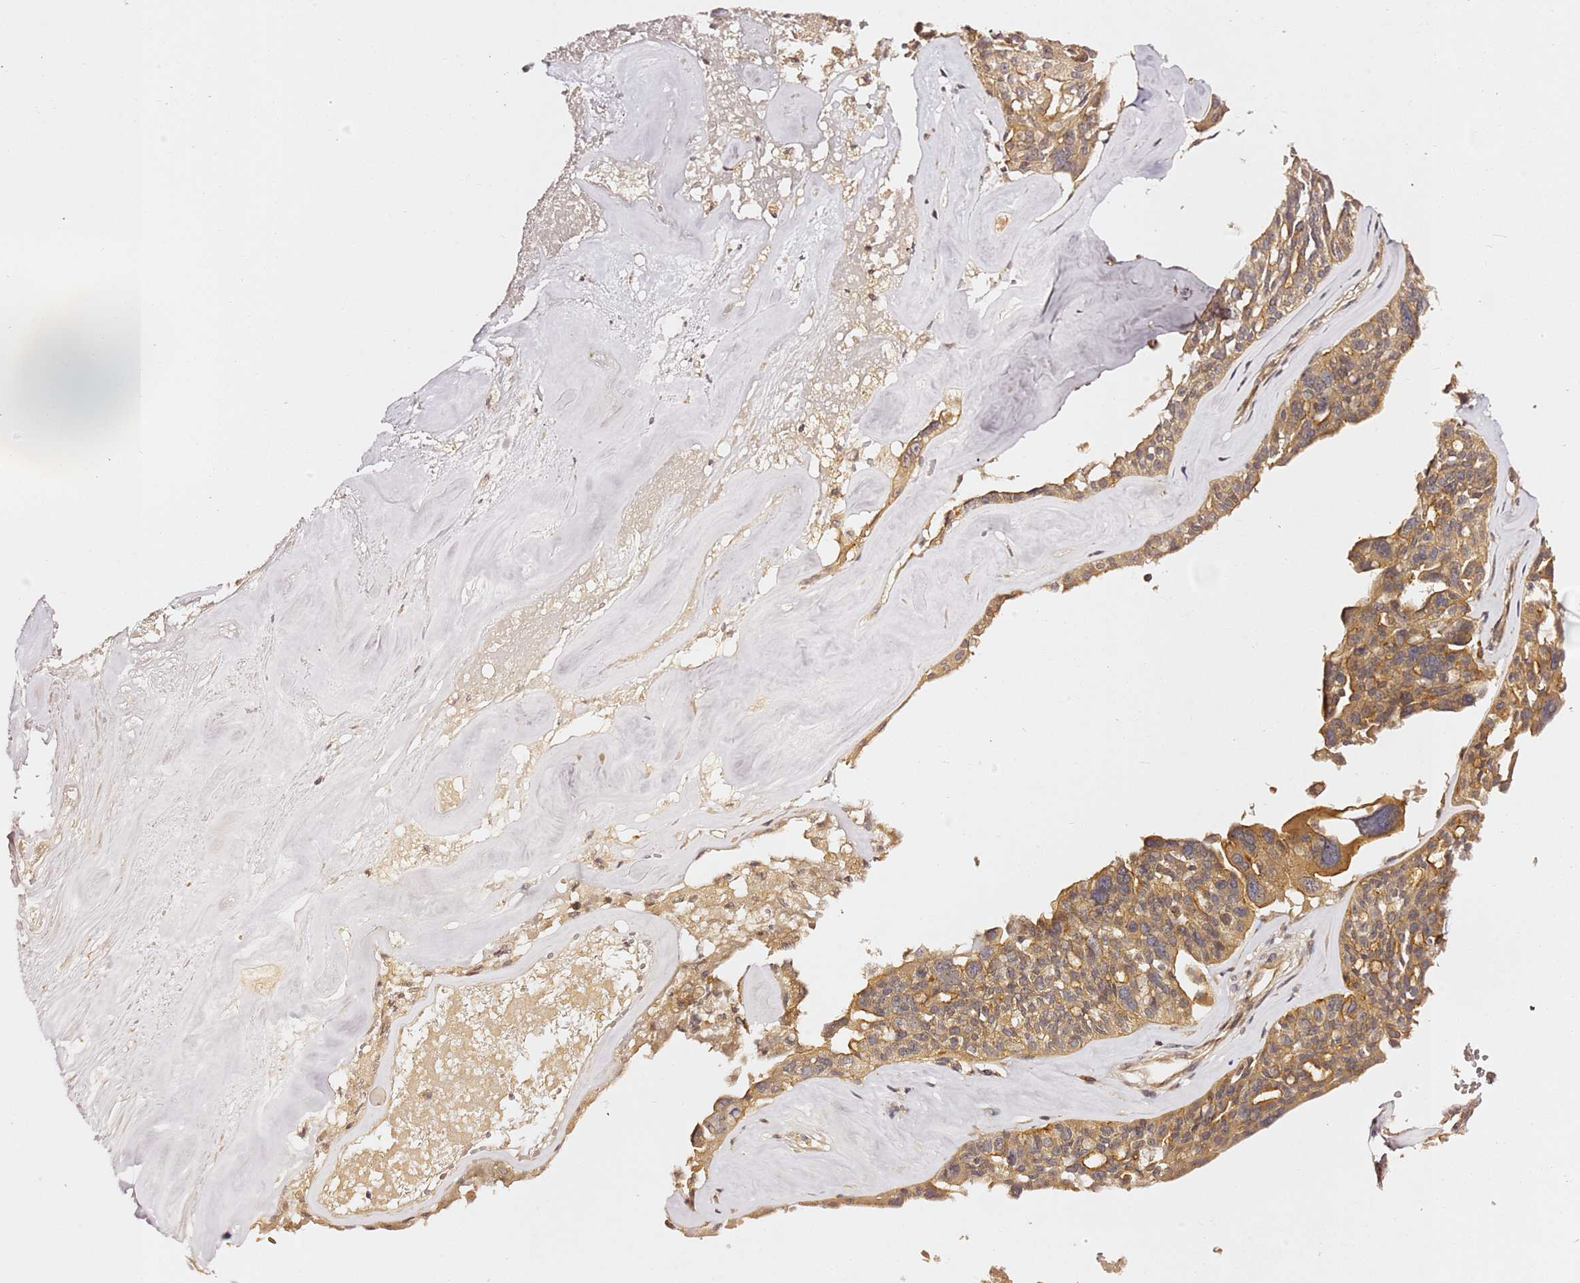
{"staining": {"intensity": "moderate", "quantity": ">75%", "location": "cytoplasmic/membranous"}, "tissue": "ovarian cancer", "cell_type": "Tumor cells", "image_type": "cancer", "snomed": [{"axis": "morphology", "description": "Cystadenocarcinoma, serous, NOS"}, {"axis": "topography", "description": "Ovary"}], "caption": "Human serous cystadenocarcinoma (ovarian) stained with a brown dye displays moderate cytoplasmic/membranous positive expression in approximately >75% of tumor cells.", "gene": "OSBPL2", "patient": {"sex": "female", "age": 59}}